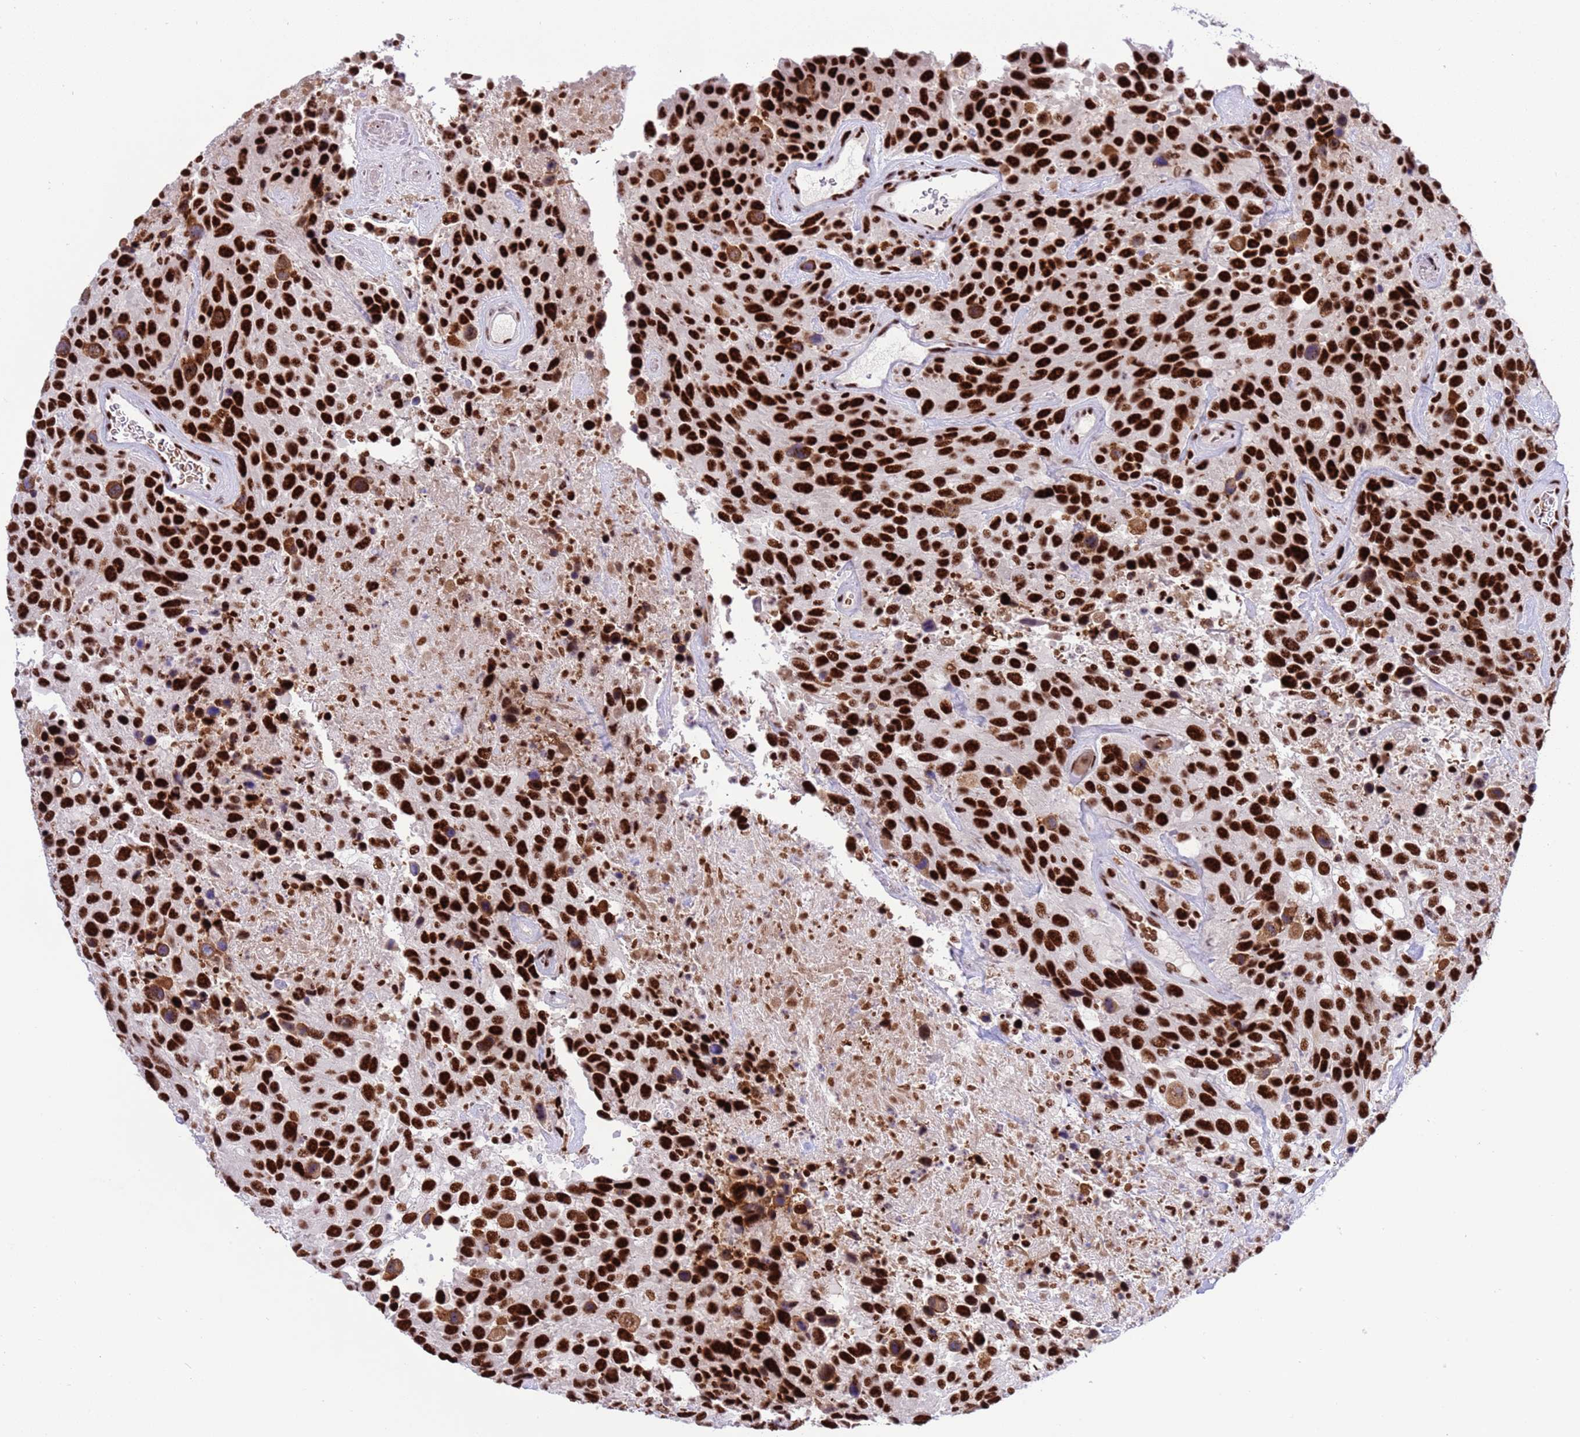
{"staining": {"intensity": "strong", "quantity": ">75%", "location": "nuclear"}, "tissue": "urothelial cancer", "cell_type": "Tumor cells", "image_type": "cancer", "snomed": [{"axis": "morphology", "description": "Urothelial carcinoma, High grade"}, {"axis": "topography", "description": "Urinary bladder"}], "caption": "Urothelial cancer was stained to show a protein in brown. There is high levels of strong nuclear positivity in about >75% of tumor cells. Using DAB (brown) and hematoxylin (blue) stains, captured at high magnification using brightfield microscopy.", "gene": "THOC2", "patient": {"sex": "female", "age": 70}}